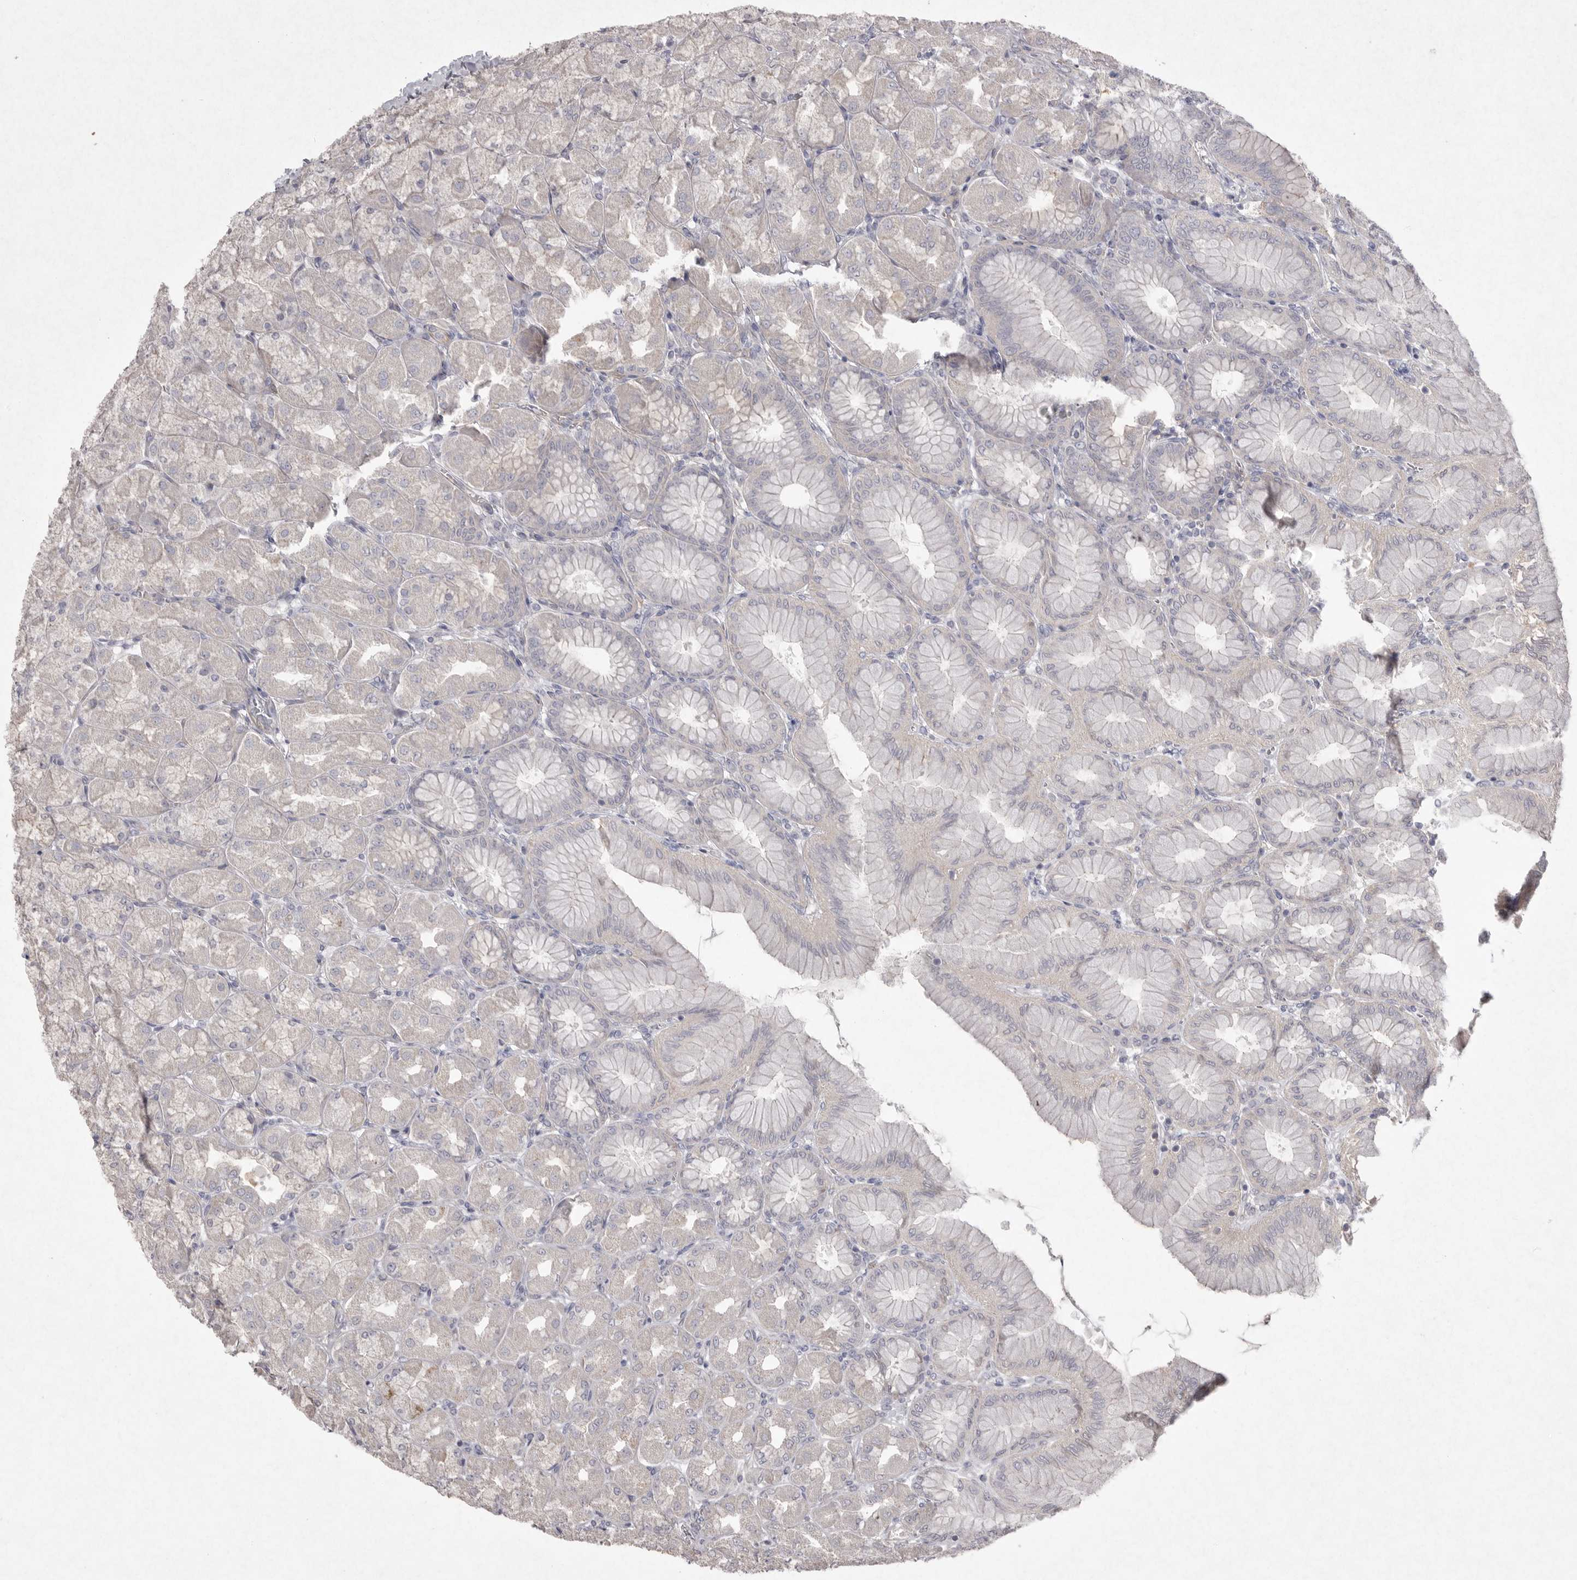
{"staining": {"intensity": "weak", "quantity": "<25%", "location": "cytoplasmic/membranous"}, "tissue": "stomach", "cell_type": "Glandular cells", "image_type": "normal", "snomed": [{"axis": "morphology", "description": "Normal tissue, NOS"}, {"axis": "topography", "description": "Stomach, upper"}], "caption": "The photomicrograph exhibits no staining of glandular cells in normal stomach. (DAB immunohistochemistry (IHC), high magnification).", "gene": "VANGL2", "patient": {"sex": "female", "age": 56}}